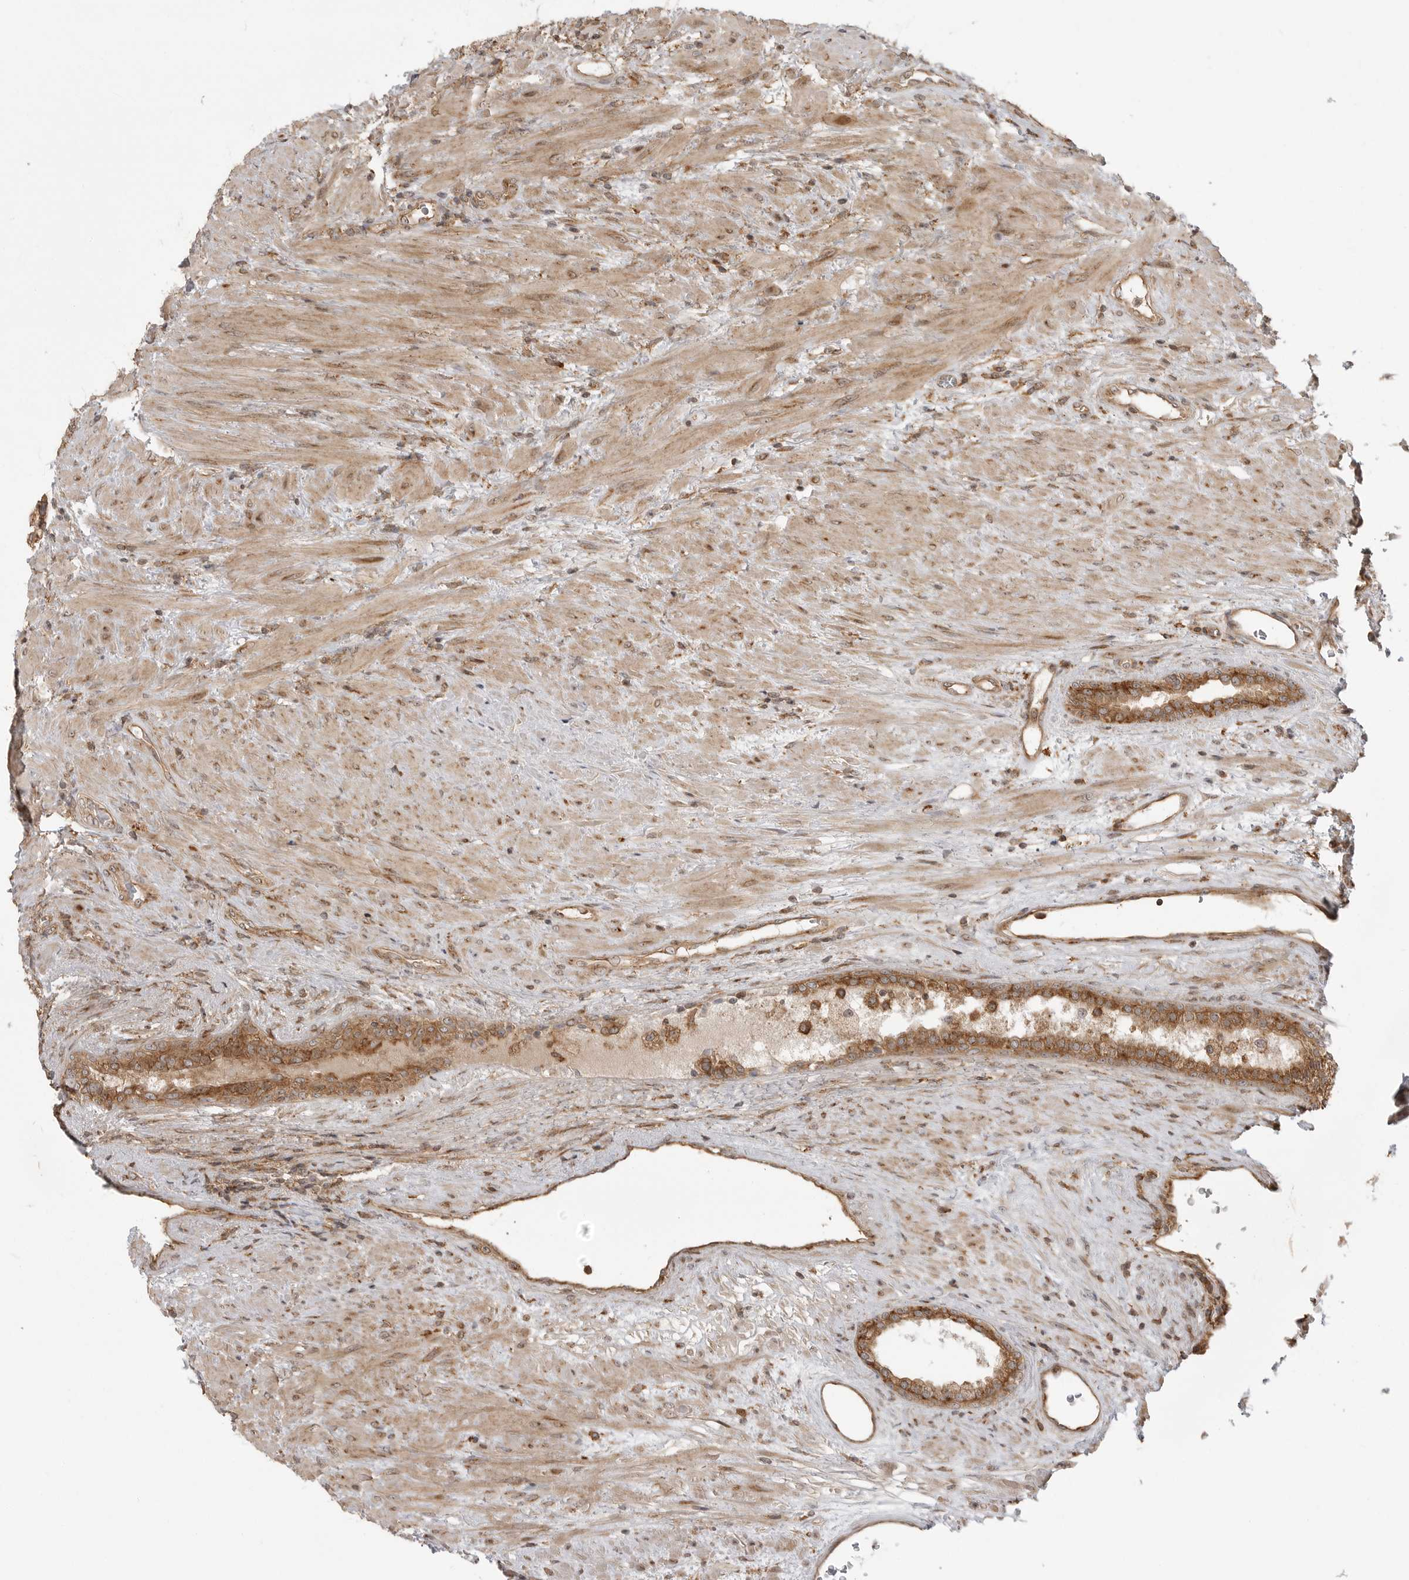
{"staining": {"intensity": "strong", "quantity": ">75%", "location": "cytoplasmic/membranous"}, "tissue": "prostate", "cell_type": "Glandular cells", "image_type": "normal", "snomed": [{"axis": "morphology", "description": "Normal tissue, NOS"}, {"axis": "topography", "description": "Prostate"}], "caption": "The image shows staining of benign prostate, revealing strong cytoplasmic/membranous protein positivity (brown color) within glandular cells.", "gene": "FAT3", "patient": {"sex": "male", "age": 76}}